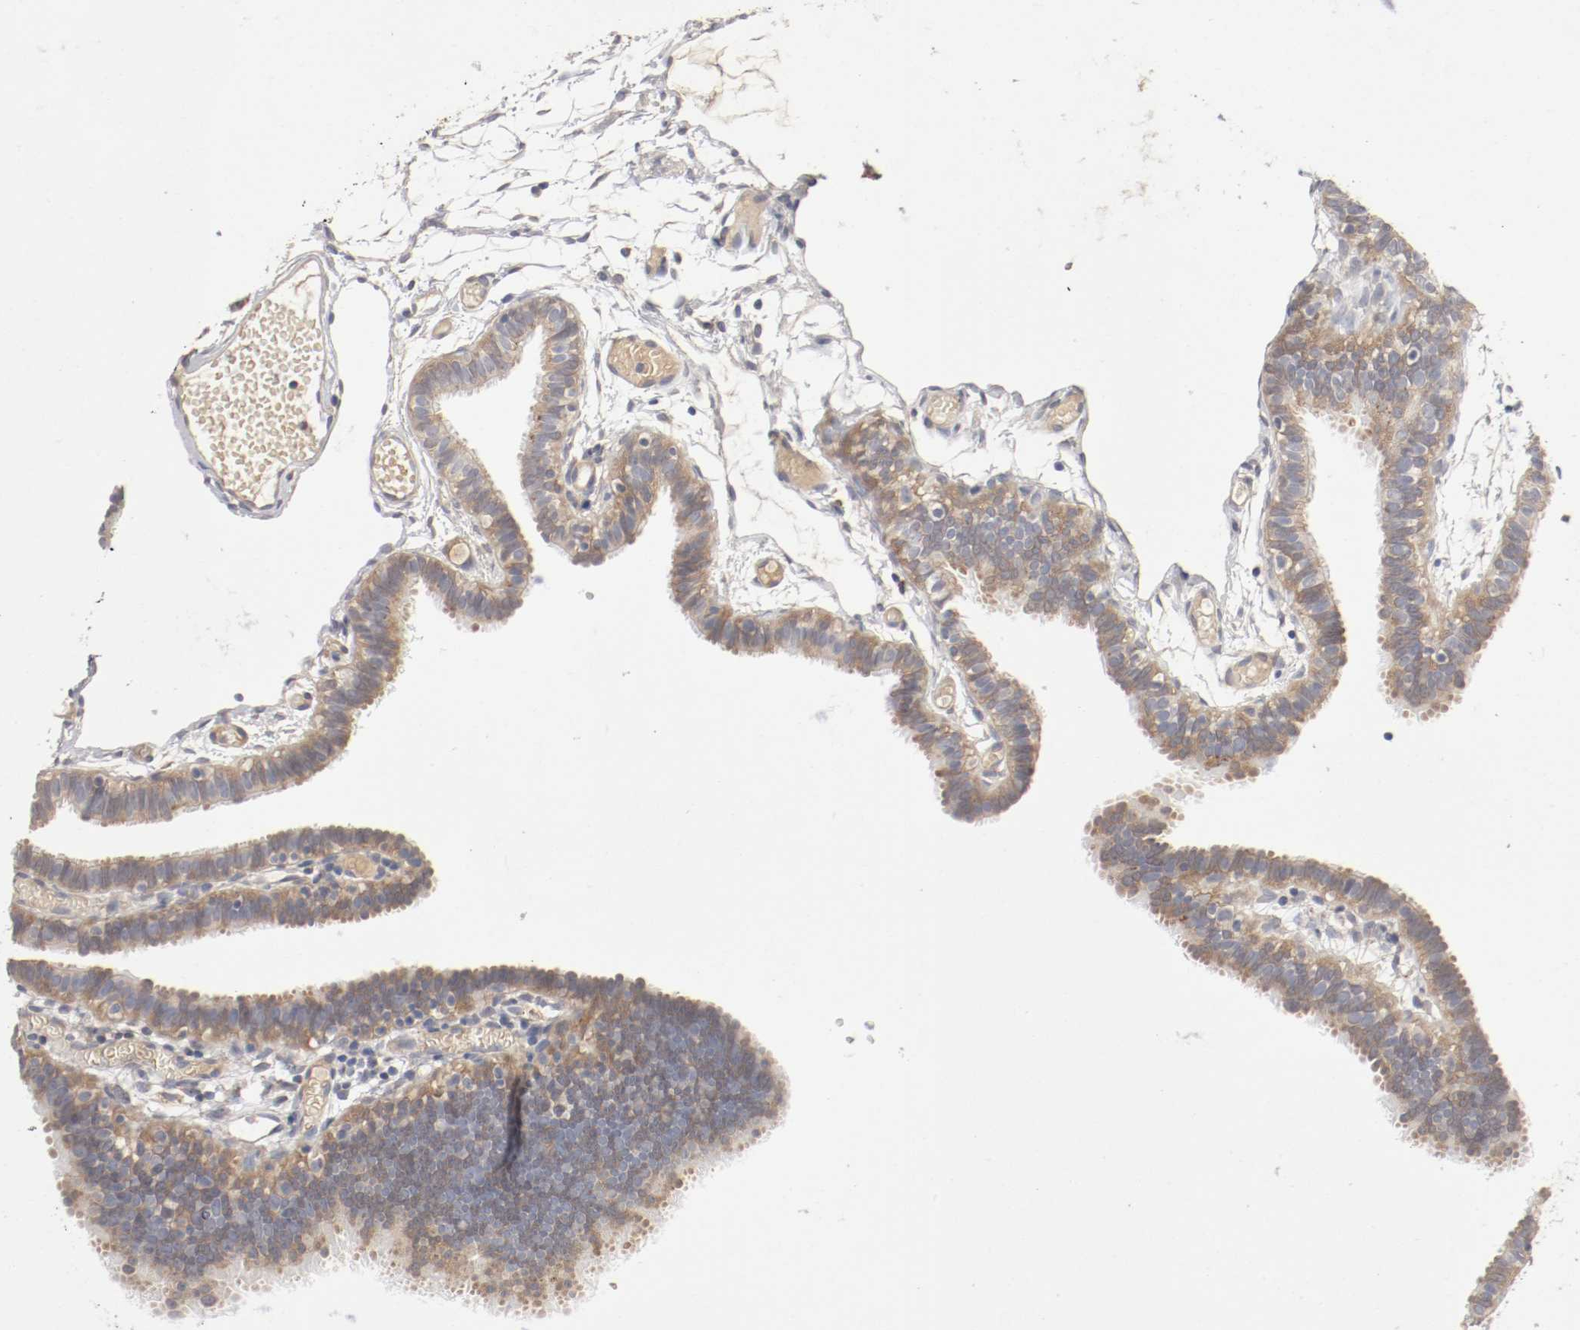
{"staining": {"intensity": "weak", "quantity": ">75%", "location": "cytoplasmic/membranous"}, "tissue": "fallopian tube", "cell_type": "Glandular cells", "image_type": "normal", "snomed": [{"axis": "morphology", "description": "Normal tissue, NOS"}, {"axis": "topography", "description": "Fallopian tube"}], "caption": "Glandular cells display weak cytoplasmic/membranous positivity in about >75% of cells in benign fallopian tube. Nuclei are stained in blue.", "gene": "REN", "patient": {"sex": "female", "age": 29}}